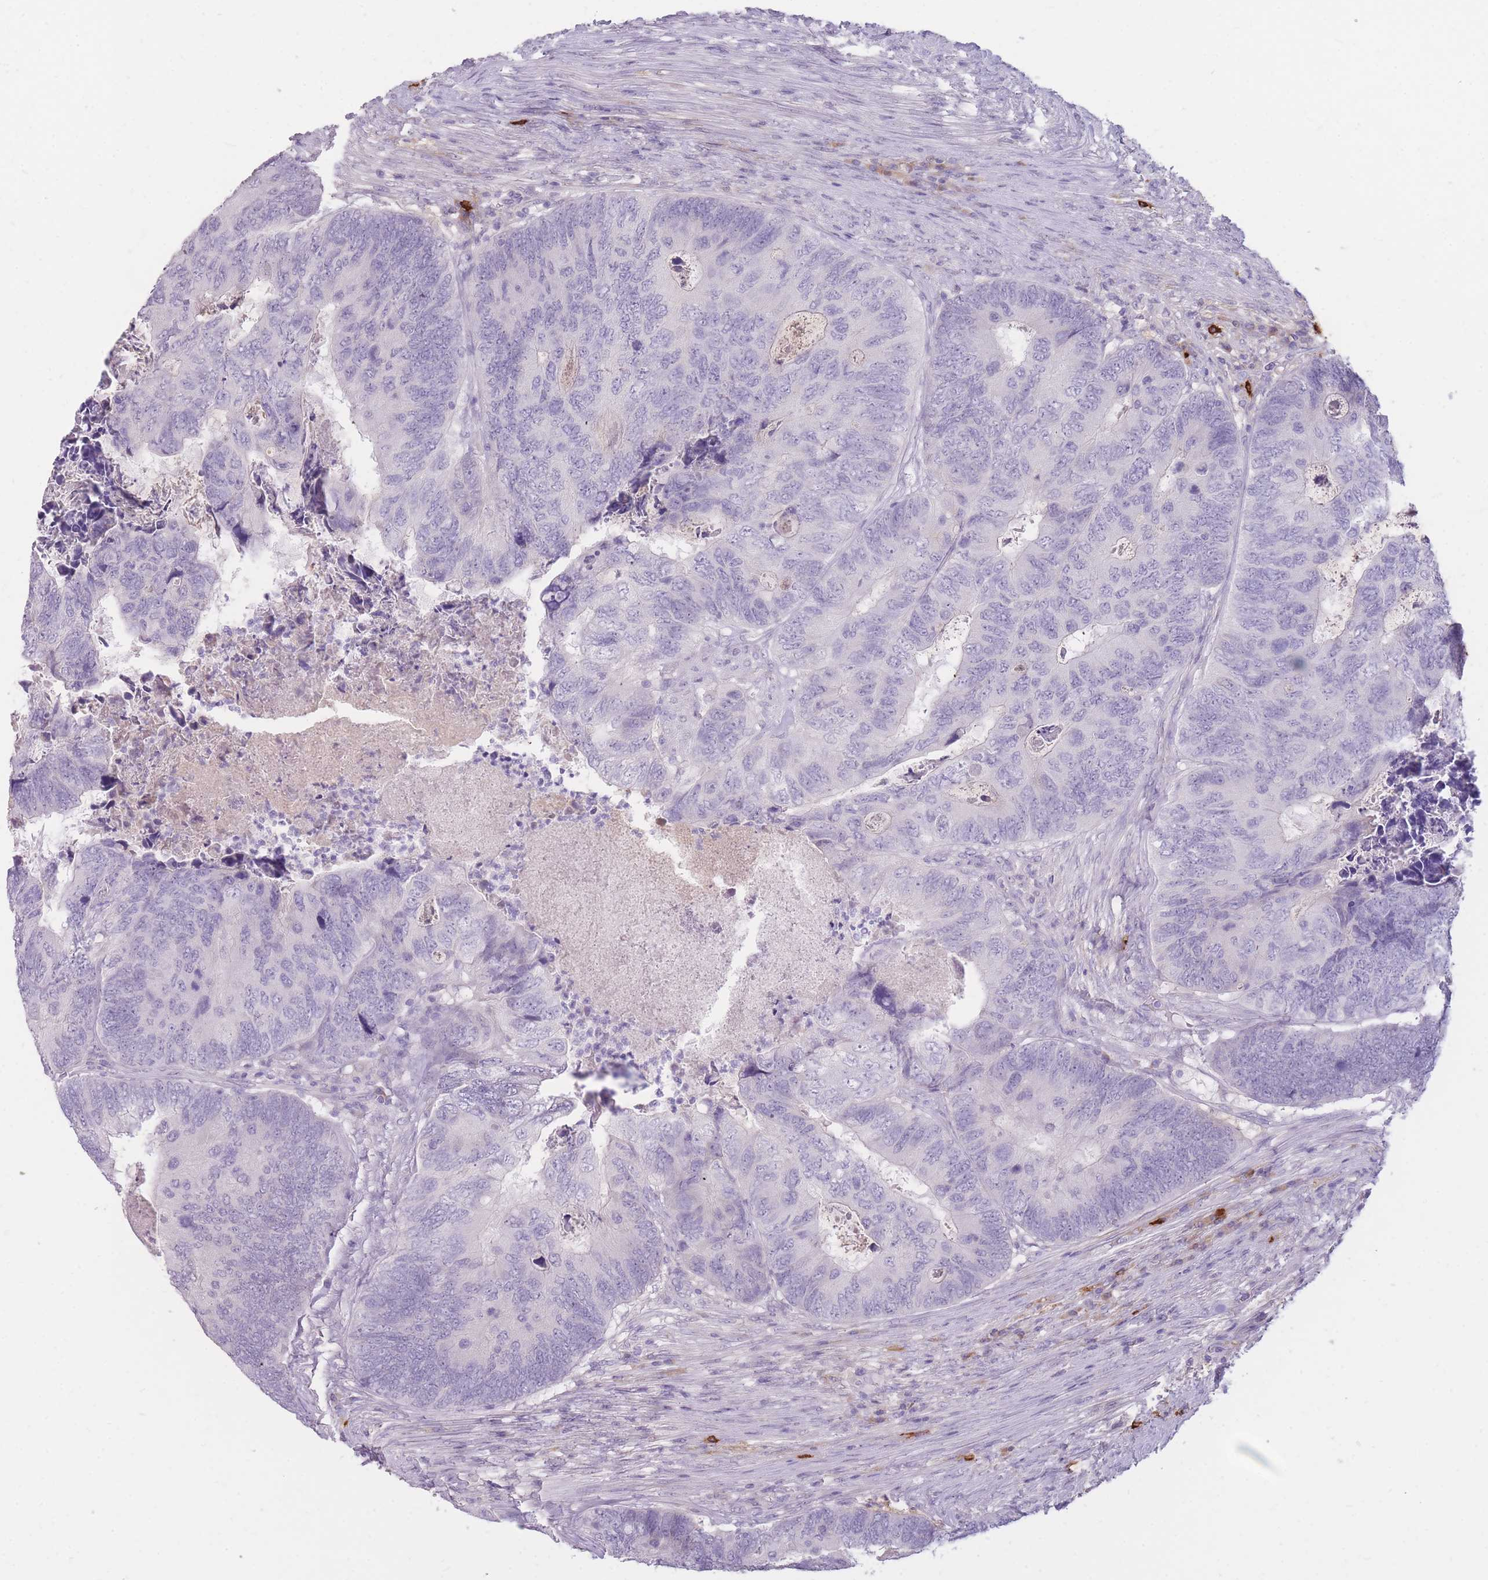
{"staining": {"intensity": "negative", "quantity": "none", "location": "none"}, "tissue": "colorectal cancer", "cell_type": "Tumor cells", "image_type": "cancer", "snomed": [{"axis": "morphology", "description": "Adenocarcinoma, NOS"}, {"axis": "topography", "description": "Colon"}], "caption": "Human adenocarcinoma (colorectal) stained for a protein using immunohistochemistry displays no expression in tumor cells.", "gene": "TPSD1", "patient": {"sex": "female", "age": 67}}